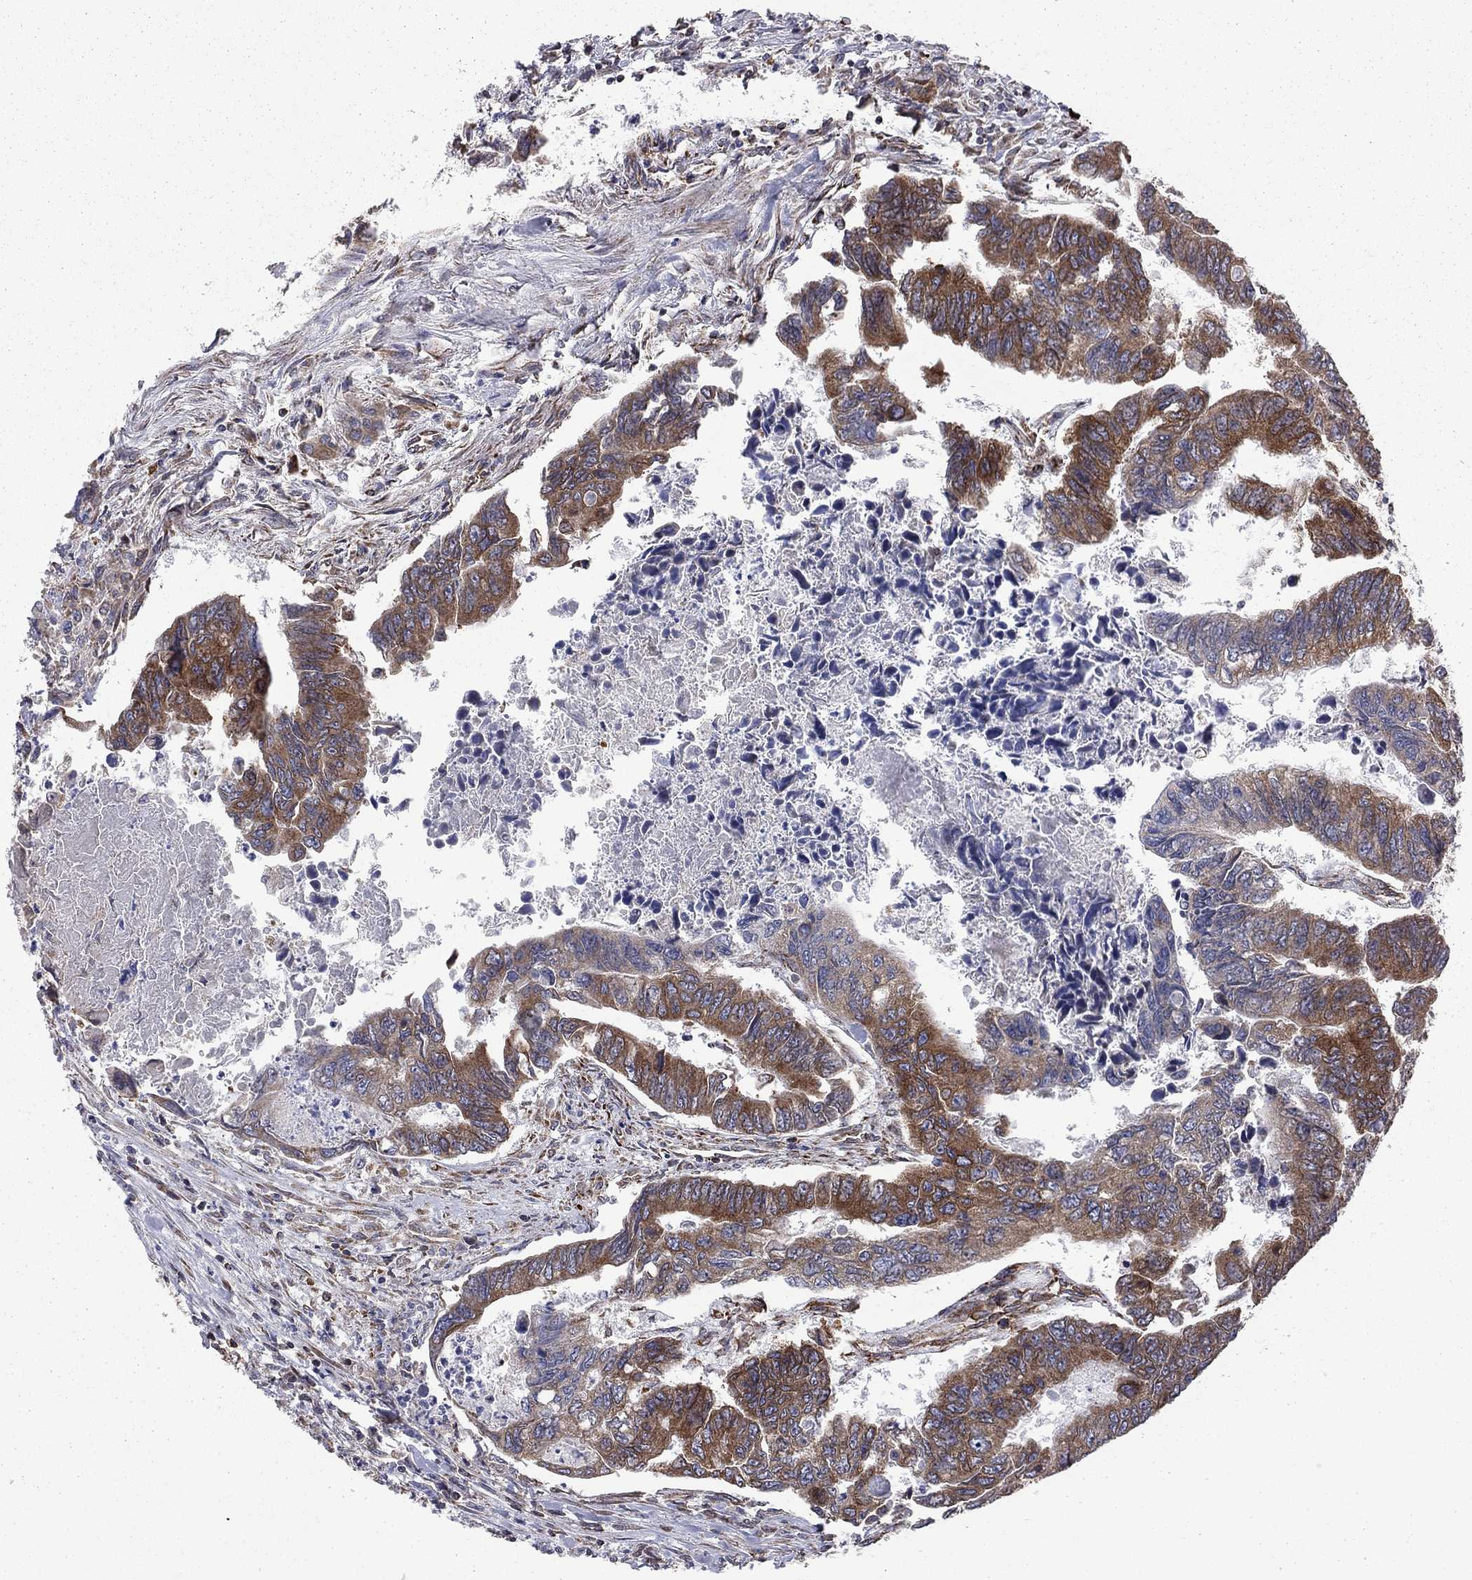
{"staining": {"intensity": "moderate", "quantity": "25%-75%", "location": "cytoplasmic/membranous"}, "tissue": "colorectal cancer", "cell_type": "Tumor cells", "image_type": "cancer", "snomed": [{"axis": "morphology", "description": "Adenocarcinoma, NOS"}, {"axis": "topography", "description": "Colon"}], "caption": "High-magnification brightfield microscopy of colorectal adenocarcinoma stained with DAB (3,3'-diaminobenzidine) (brown) and counterstained with hematoxylin (blue). tumor cells exhibit moderate cytoplasmic/membranous positivity is present in about25%-75% of cells. The staining was performed using DAB (3,3'-diaminobenzidine), with brown indicating positive protein expression. Nuclei are stained blue with hematoxylin.", "gene": "CLPTM1", "patient": {"sex": "female", "age": 65}}